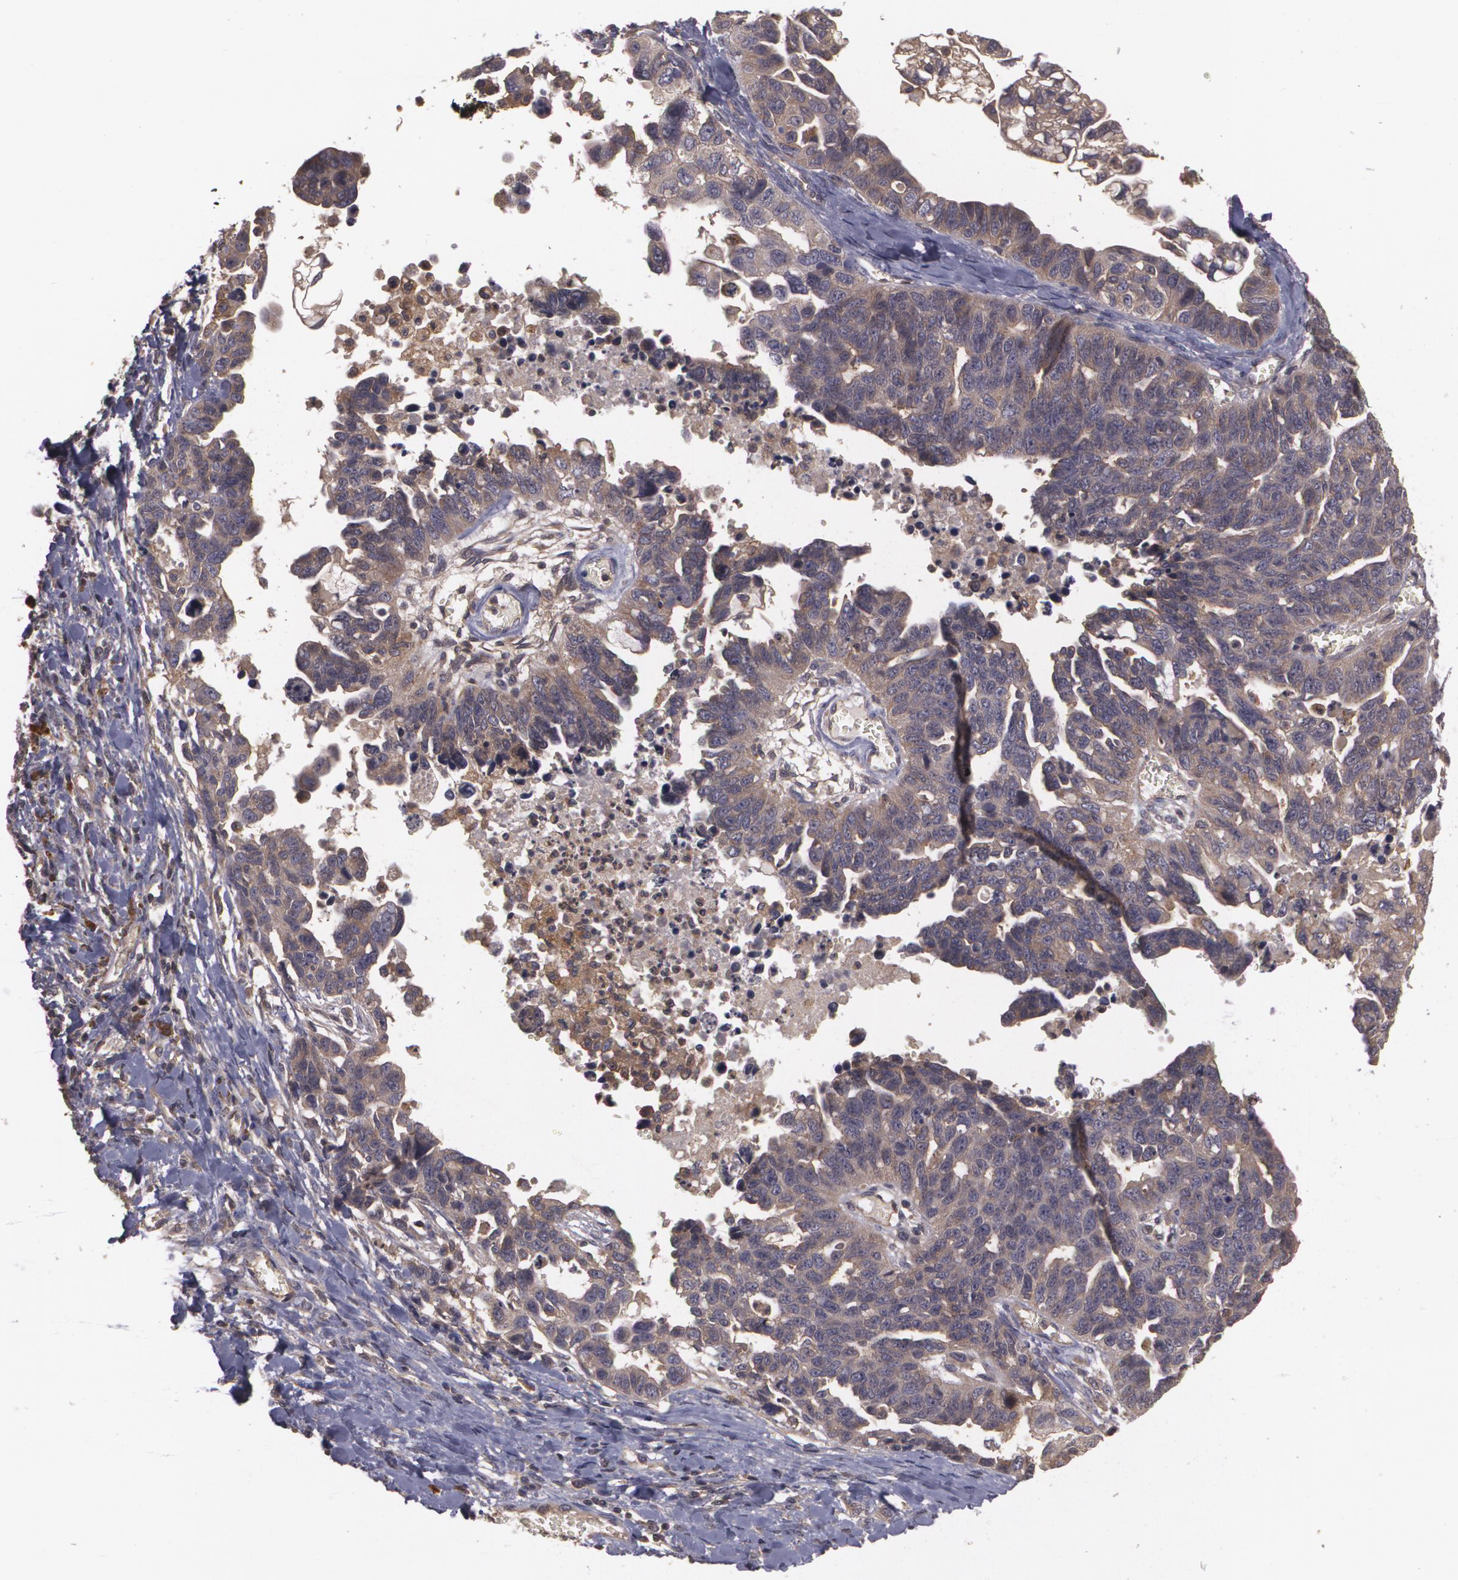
{"staining": {"intensity": "weak", "quantity": ">75%", "location": "cytoplasmic/membranous"}, "tissue": "ovarian cancer", "cell_type": "Tumor cells", "image_type": "cancer", "snomed": [{"axis": "morphology", "description": "Cystadenocarcinoma, serous, NOS"}, {"axis": "topography", "description": "Ovary"}], "caption": "Tumor cells show weak cytoplasmic/membranous expression in approximately >75% of cells in serous cystadenocarcinoma (ovarian).", "gene": "HRAS", "patient": {"sex": "female", "age": 69}}